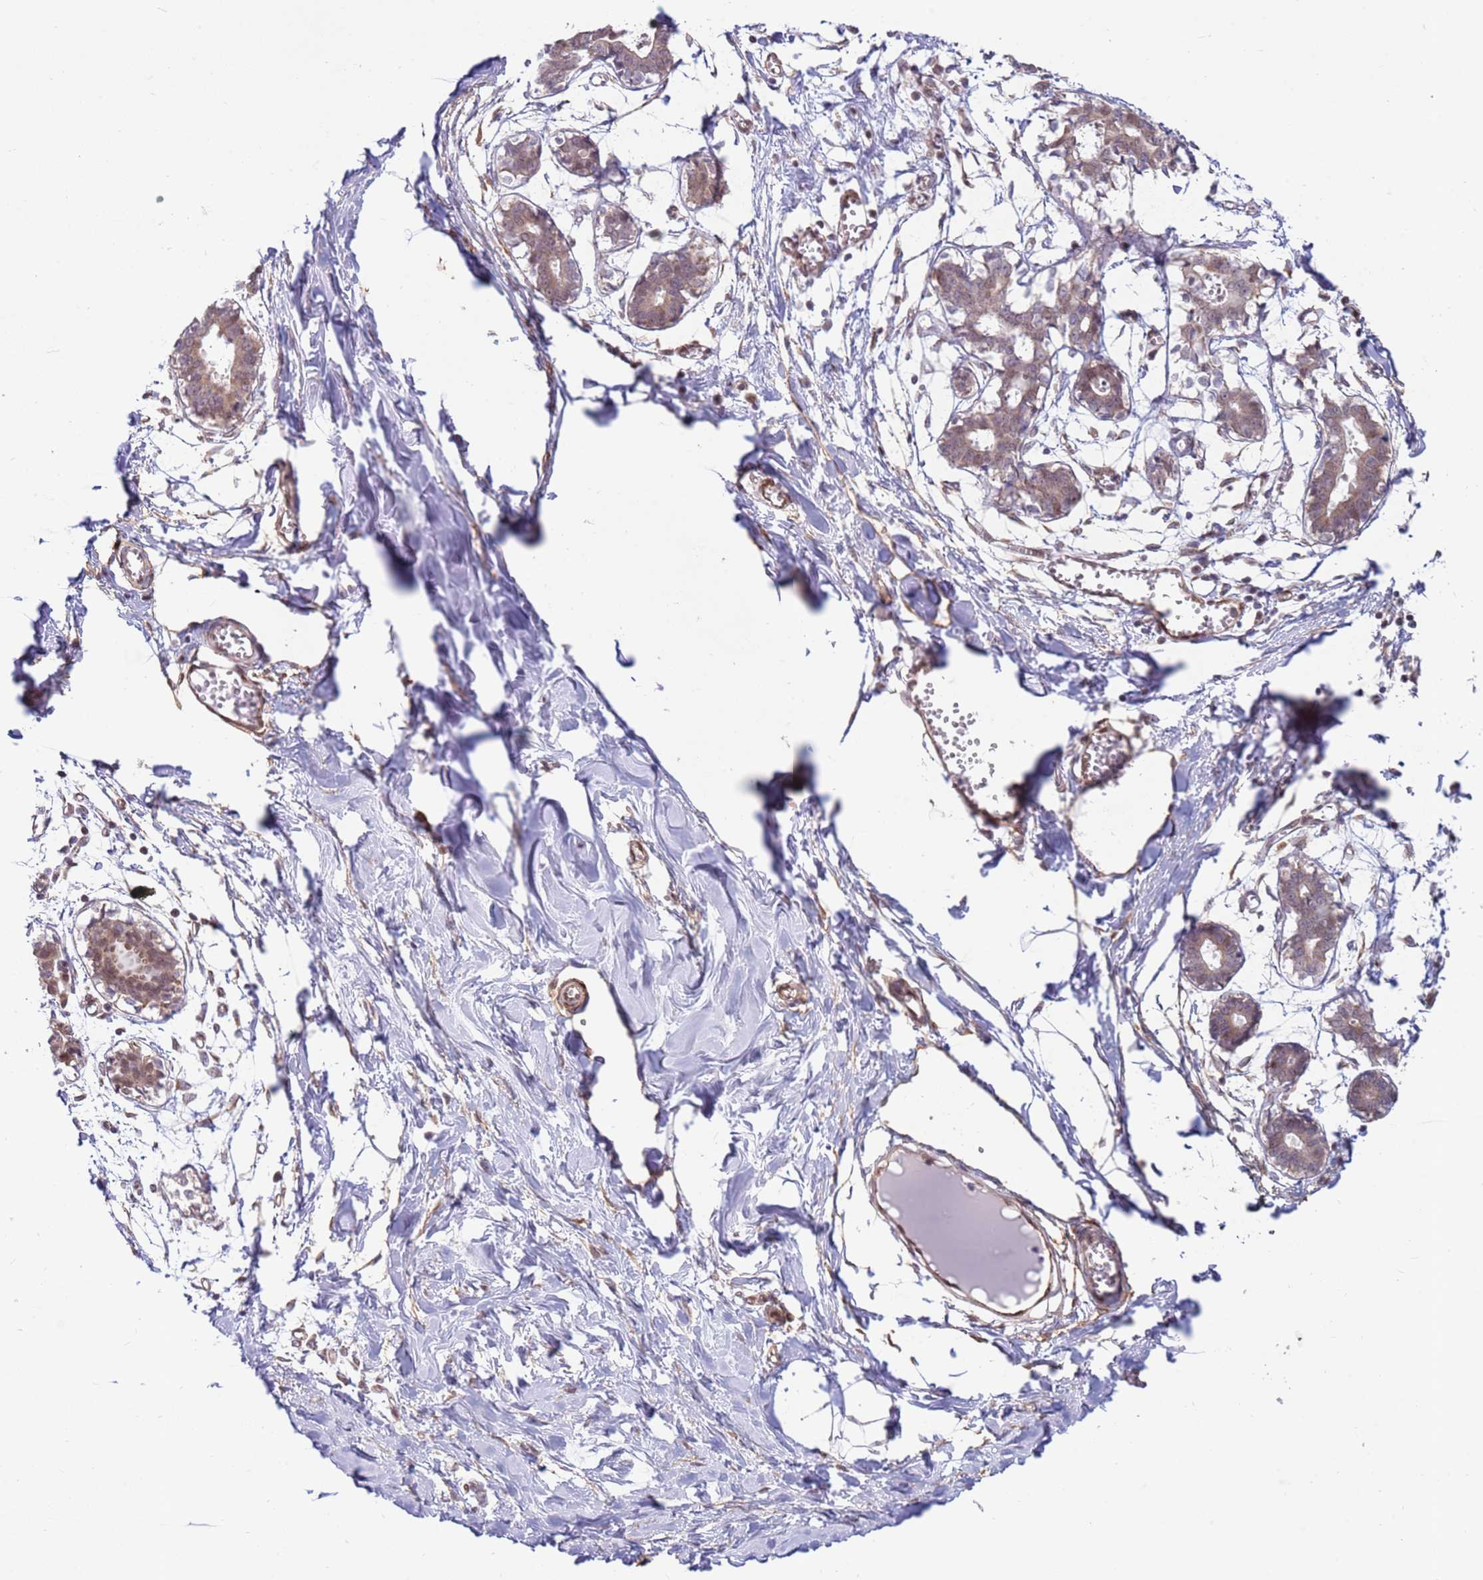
{"staining": {"intensity": "weak", "quantity": "<25%", "location": "cytoplasmic/membranous"}, "tissue": "breast", "cell_type": "Adipocytes", "image_type": "normal", "snomed": [{"axis": "morphology", "description": "Normal tissue, NOS"}, {"axis": "topography", "description": "Breast"}], "caption": "IHC photomicrograph of normal breast stained for a protein (brown), which demonstrates no positivity in adipocytes.", "gene": "DCAF4", "patient": {"sex": "female", "age": 27}}